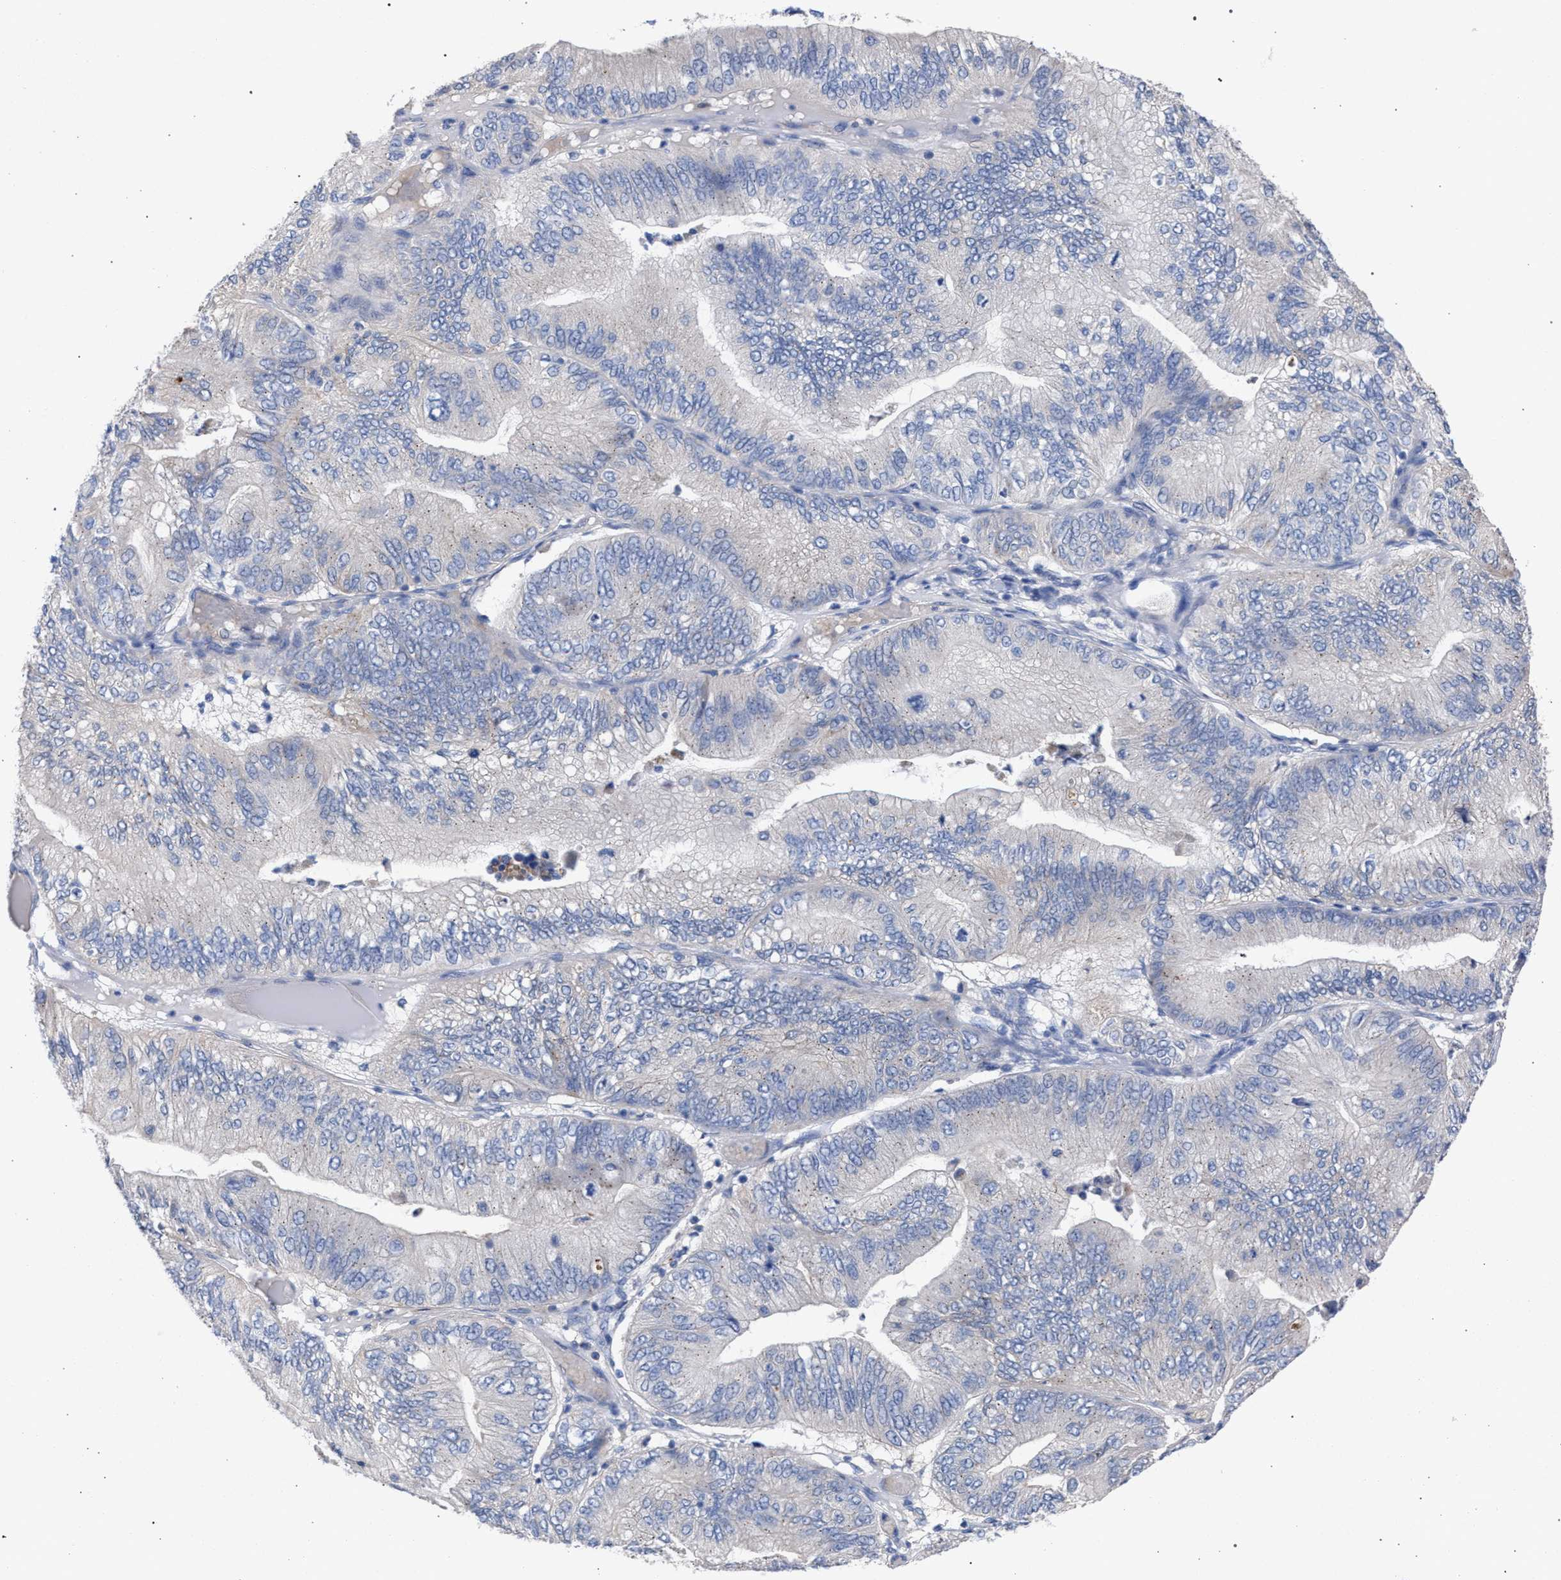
{"staining": {"intensity": "negative", "quantity": "none", "location": "none"}, "tissue": "ovarian cancer", "cell_type": "Tumor cells", "image_type": "cancer", "snomed": [{"axis": "morphology", "description": "Cystadenocarcinoma, mucinous, NOS"}, {"axis": "topography", "description": "Ovary"}], "caption": "The immunohistochemistry histopathology image has no significant expression in tumor cells of ovarian mucinous cystadenocarcinoma tissue.", "gene": "GMPR", "patient": {"sex": "female", "age": 61}}